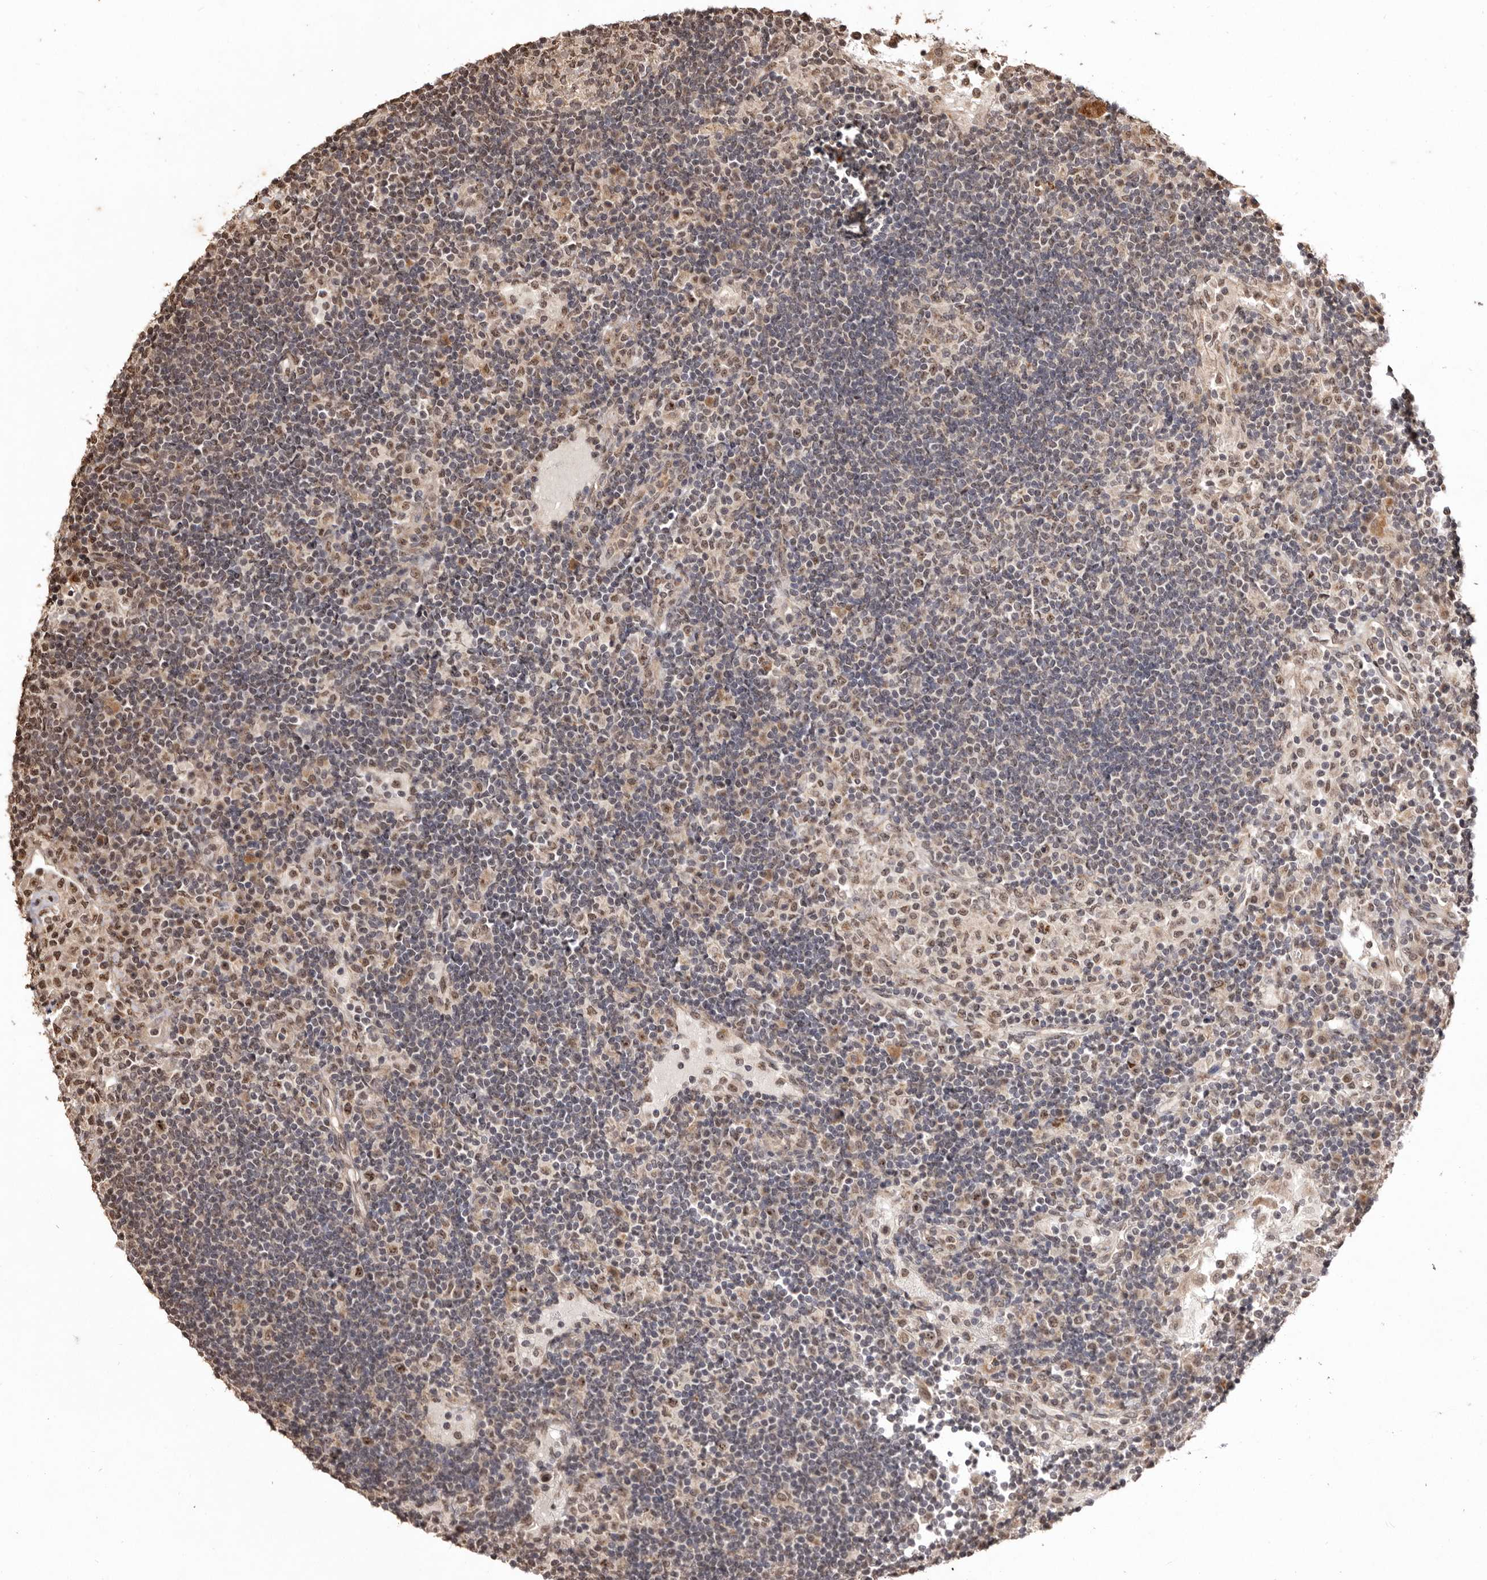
{"staining": {"intensity": "moderate", "quantity": "25%-75%", "location": "cytoplasmic/membranous,nuclear"}, "tissue": "lymph node", "cell_type": "Non-germinal center cells", "image_type": "normal", "snomed": [{"axis": "morphology", "description": "Normal tissue, NOS"}, {"axis": "topography", "description": "Lymph node"}], "caption": "Immunohistochemistry (IHC) of benign human lymph node reveals medium levels of moderate cytoplasmic/membranous,nuclear positivity in approximately 25%-75% of non-germinal center cells. The protein is shown in brown color, while the nuclei are stained blue.", "gene": "NOTCH1", "patient": {"sex": "female", "age": 53}}